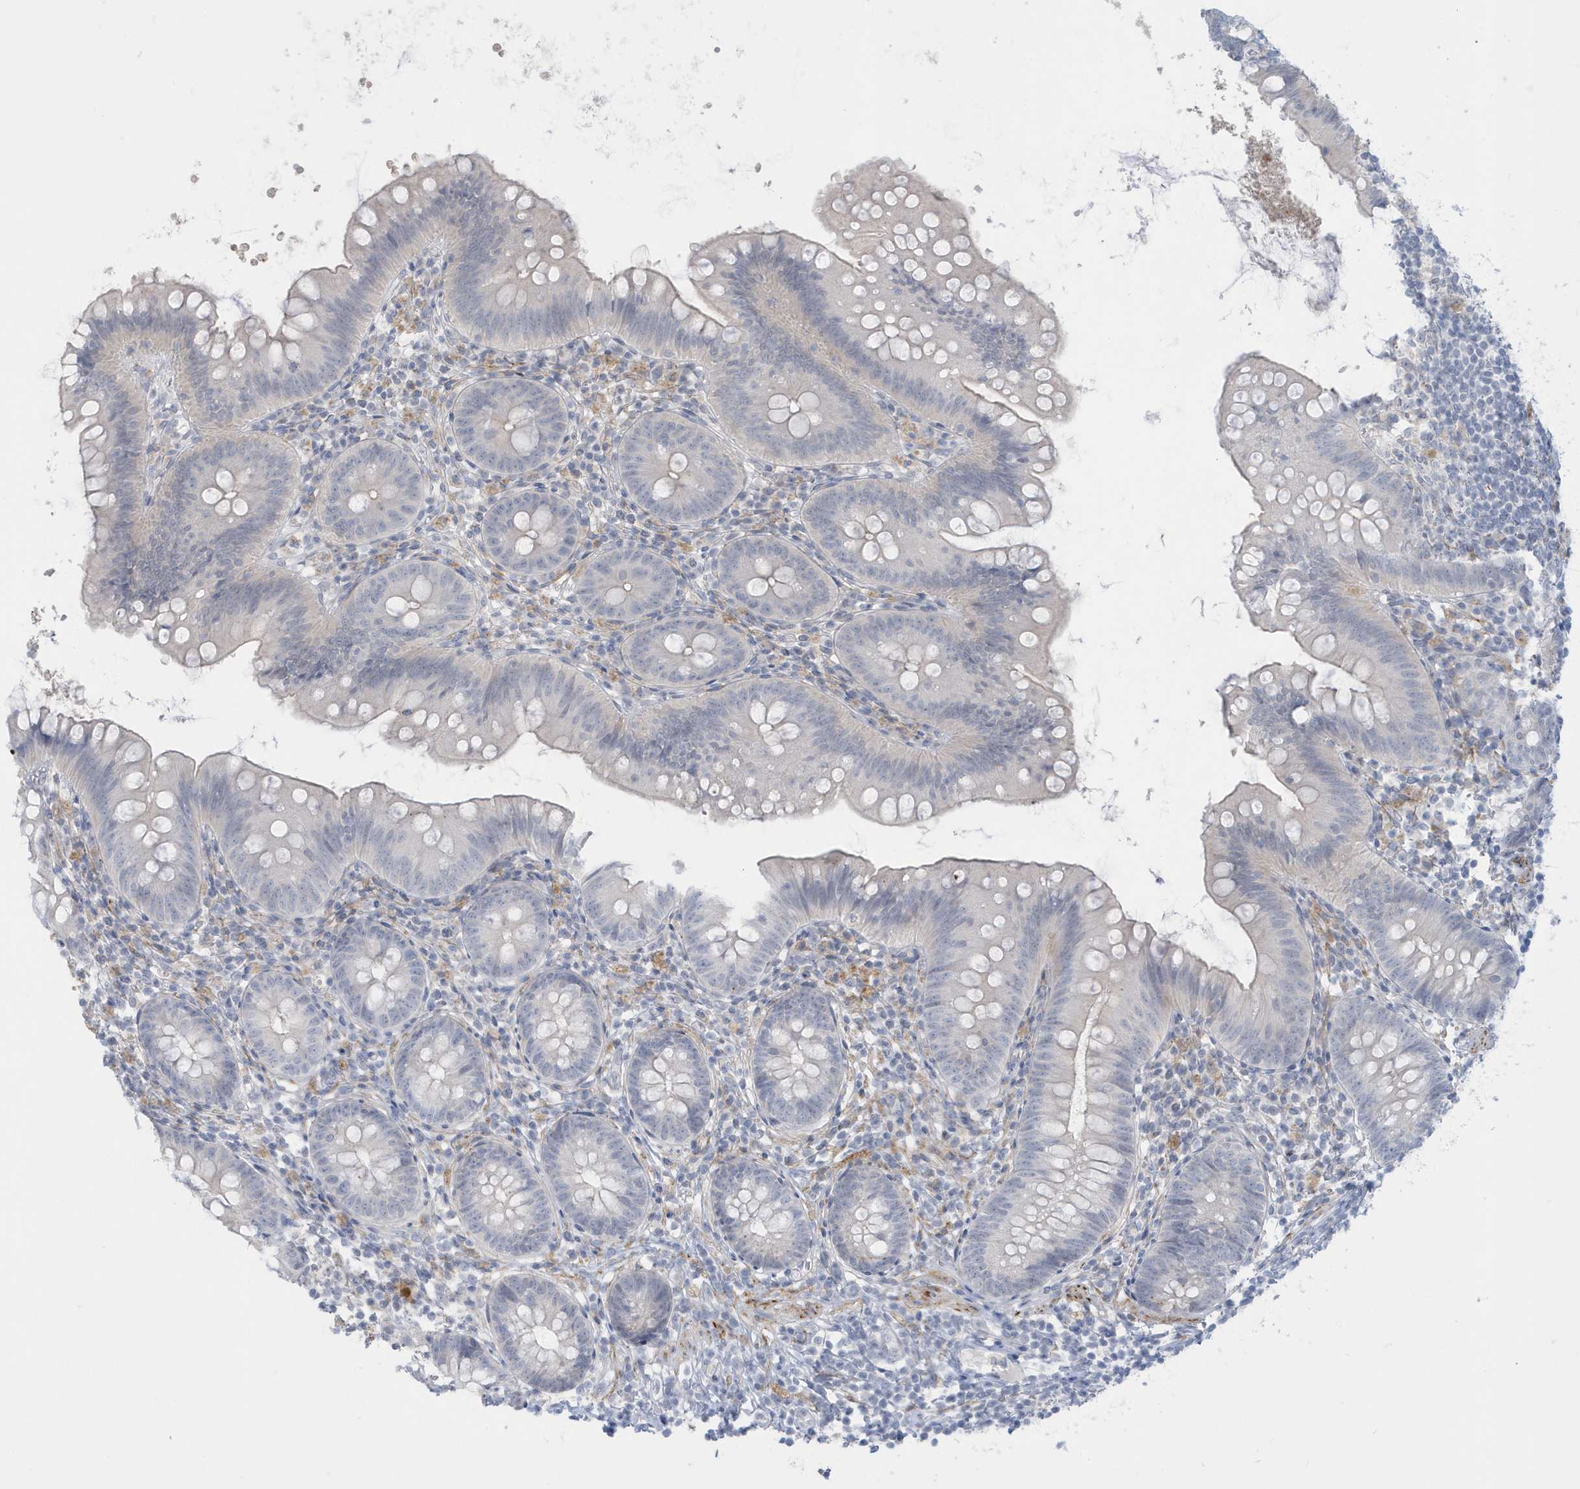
{"staining": {"intensity": "negative", "quantity": "none", "location": "none"}, "tissue": "appendix", "cell_type": "Glandular cells", "image_type": "normal", "snomed": [{"axis": "morphology", "description": "Normal tissue, NOS"}, {"axis": "topography", "description": "Appendix"}], "caption": "A high-resolution micrograph shows IHC staining of unremarkable appendix, which reveals no significant staining in glandular cells.", "gene": "PERM1", "patient": {"sex": "female", "age": 62}}